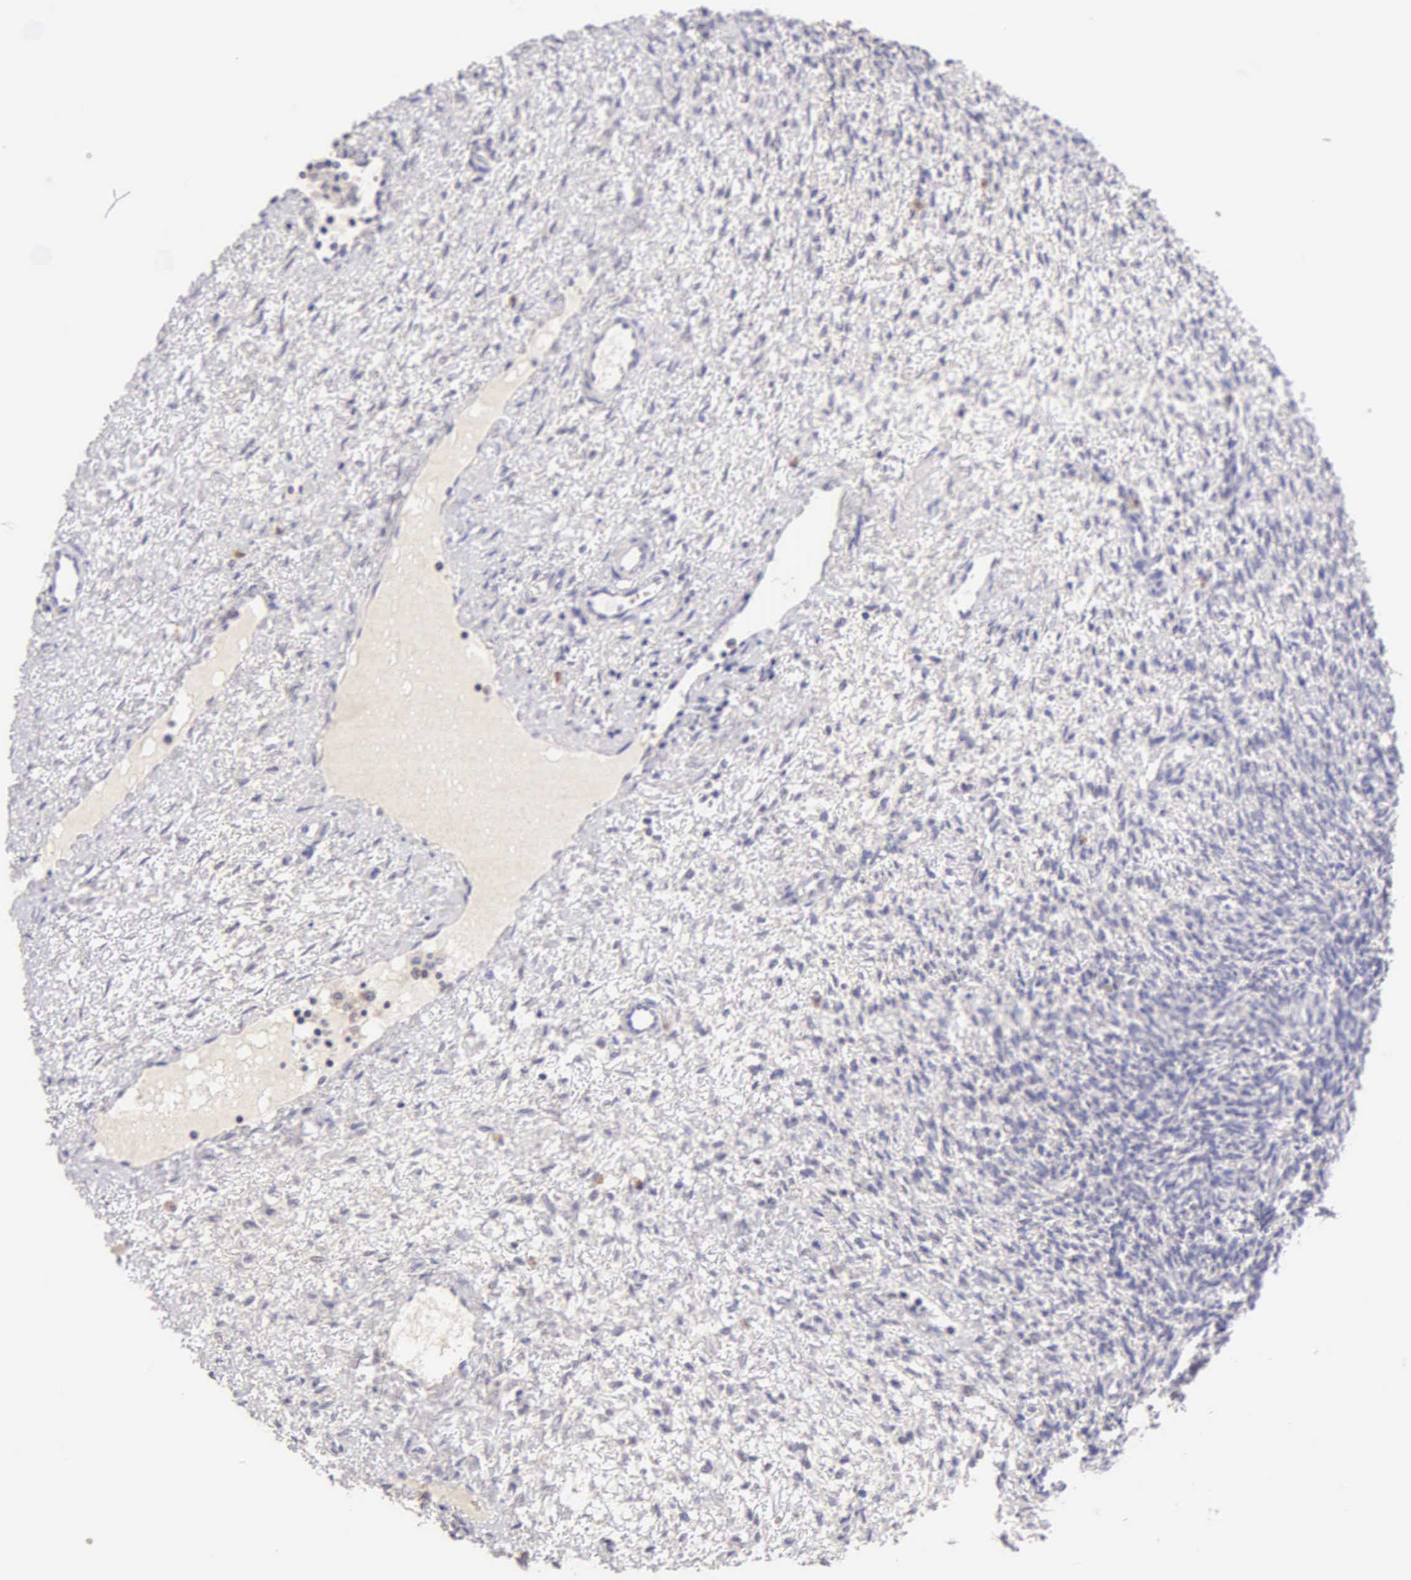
{"staining": {"intensity": "negative", "quantity": "none", "location": "none"}, "tissue": "ovary", "cell_type": "Ovarian stroma cells", "image_type": "normal", "snomed": [{"axis": "morphology", "description": "Normal tissue, NOS"}, {"axis": "topography", "description": "Ovary"}], "caption": "Immunohistochemistry (IHC) of benign ovary exhibits no staining in ovarian stroma cells. (DAB IHC with hematoxylin counter stain).", "gene": "ESR1", "patient": {"sex": "female", "age": 32}}